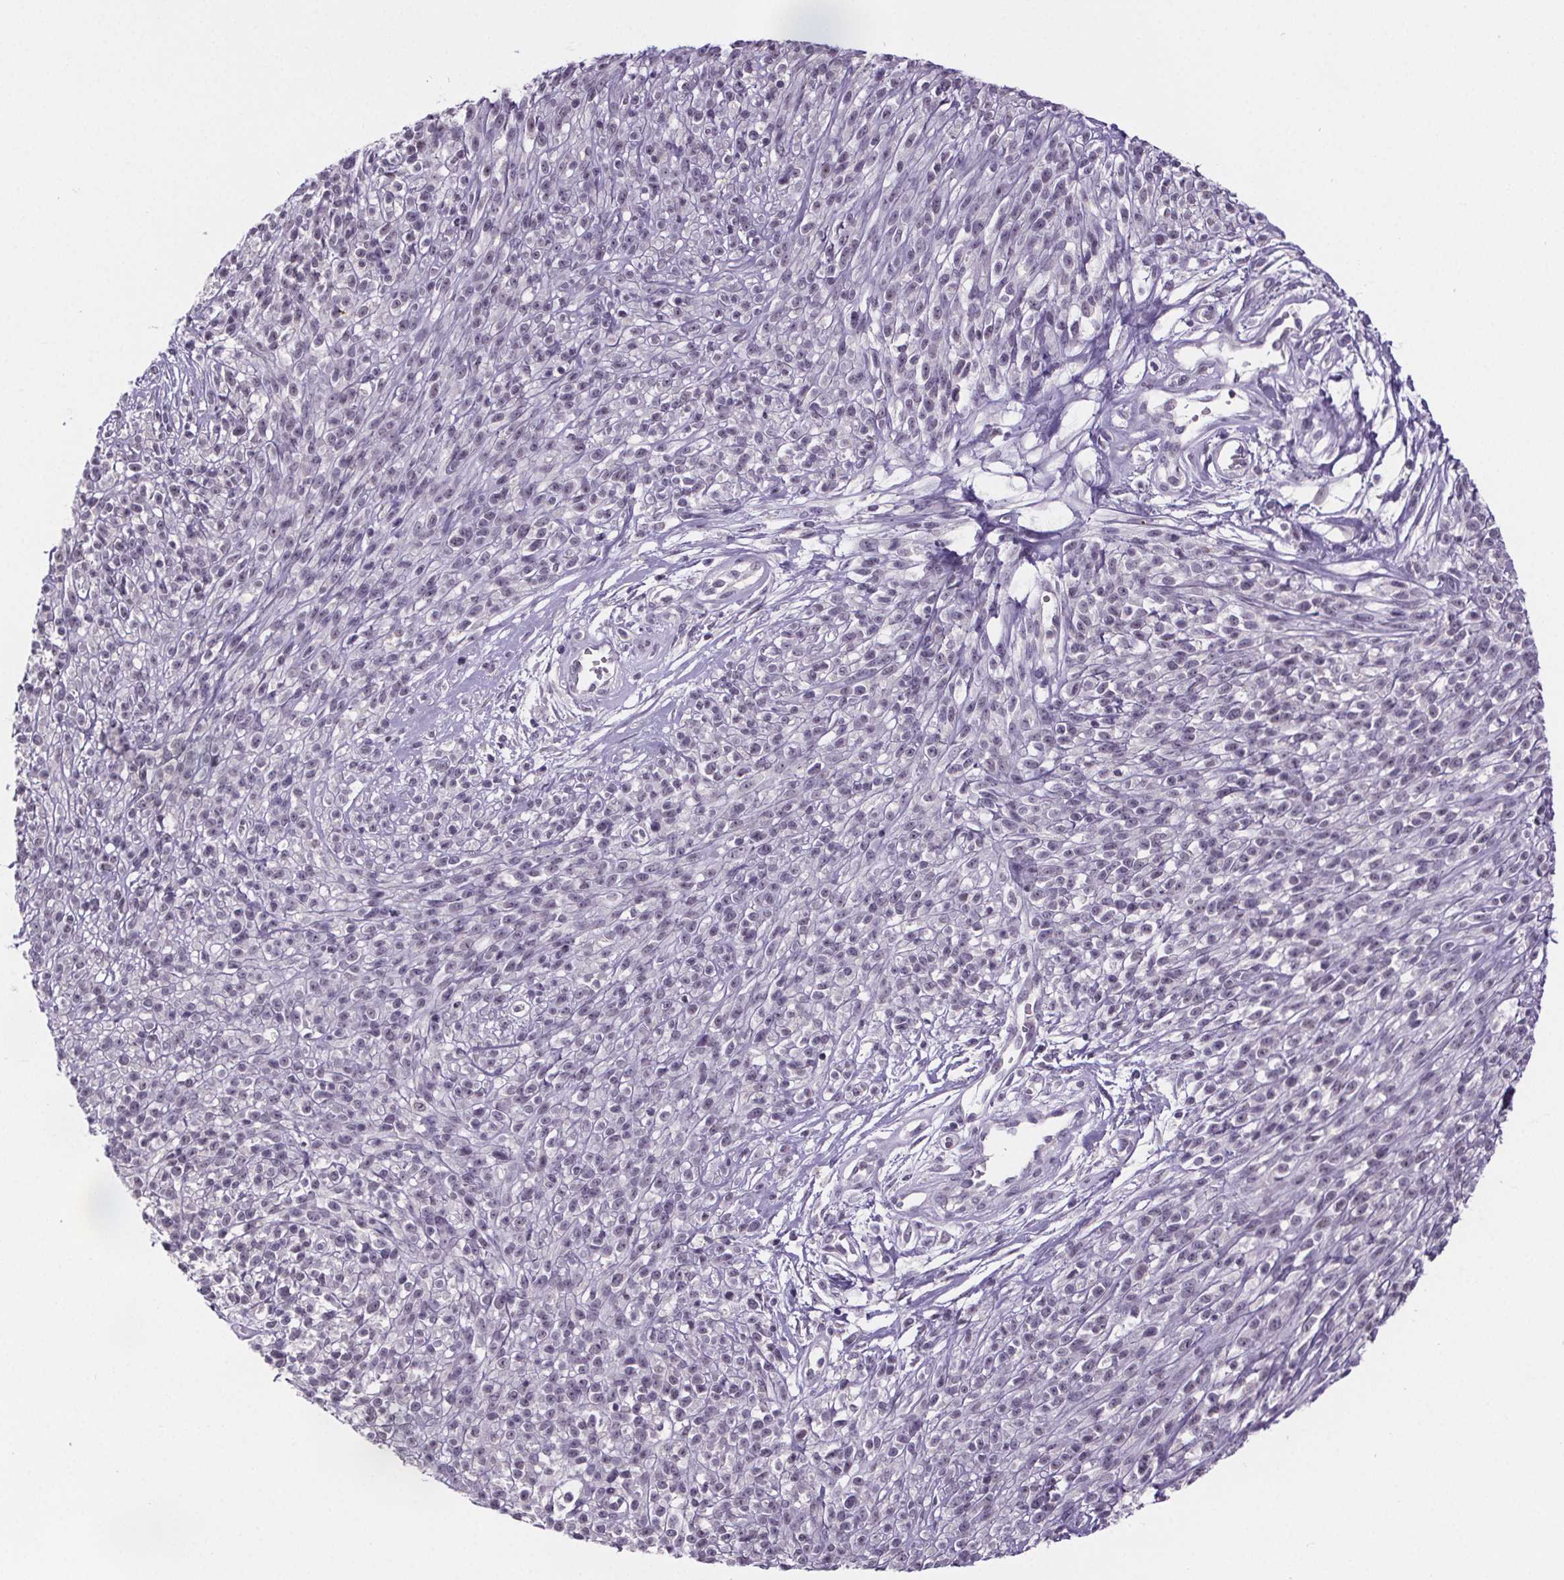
{"staining": {"intensity": "negative", "quantity": "none", "location": "none"}, "tissue": "melanoma", "cell_type": "Tumor cells", "image_type": "cancer", "snomed": [{"axis": "morphology", "description": "Malignant melanoma, NOS"}, {"axis": "topography", "description": "Skin"}, {"axis": "topography", "description": "Skin of trunk"}], "caption": "Immunohistochemical staining of melanoma demonstrates no significant staining in tumor cells.", "gene": "TTC12", "patient": {"sex": "male", "age": 74}}